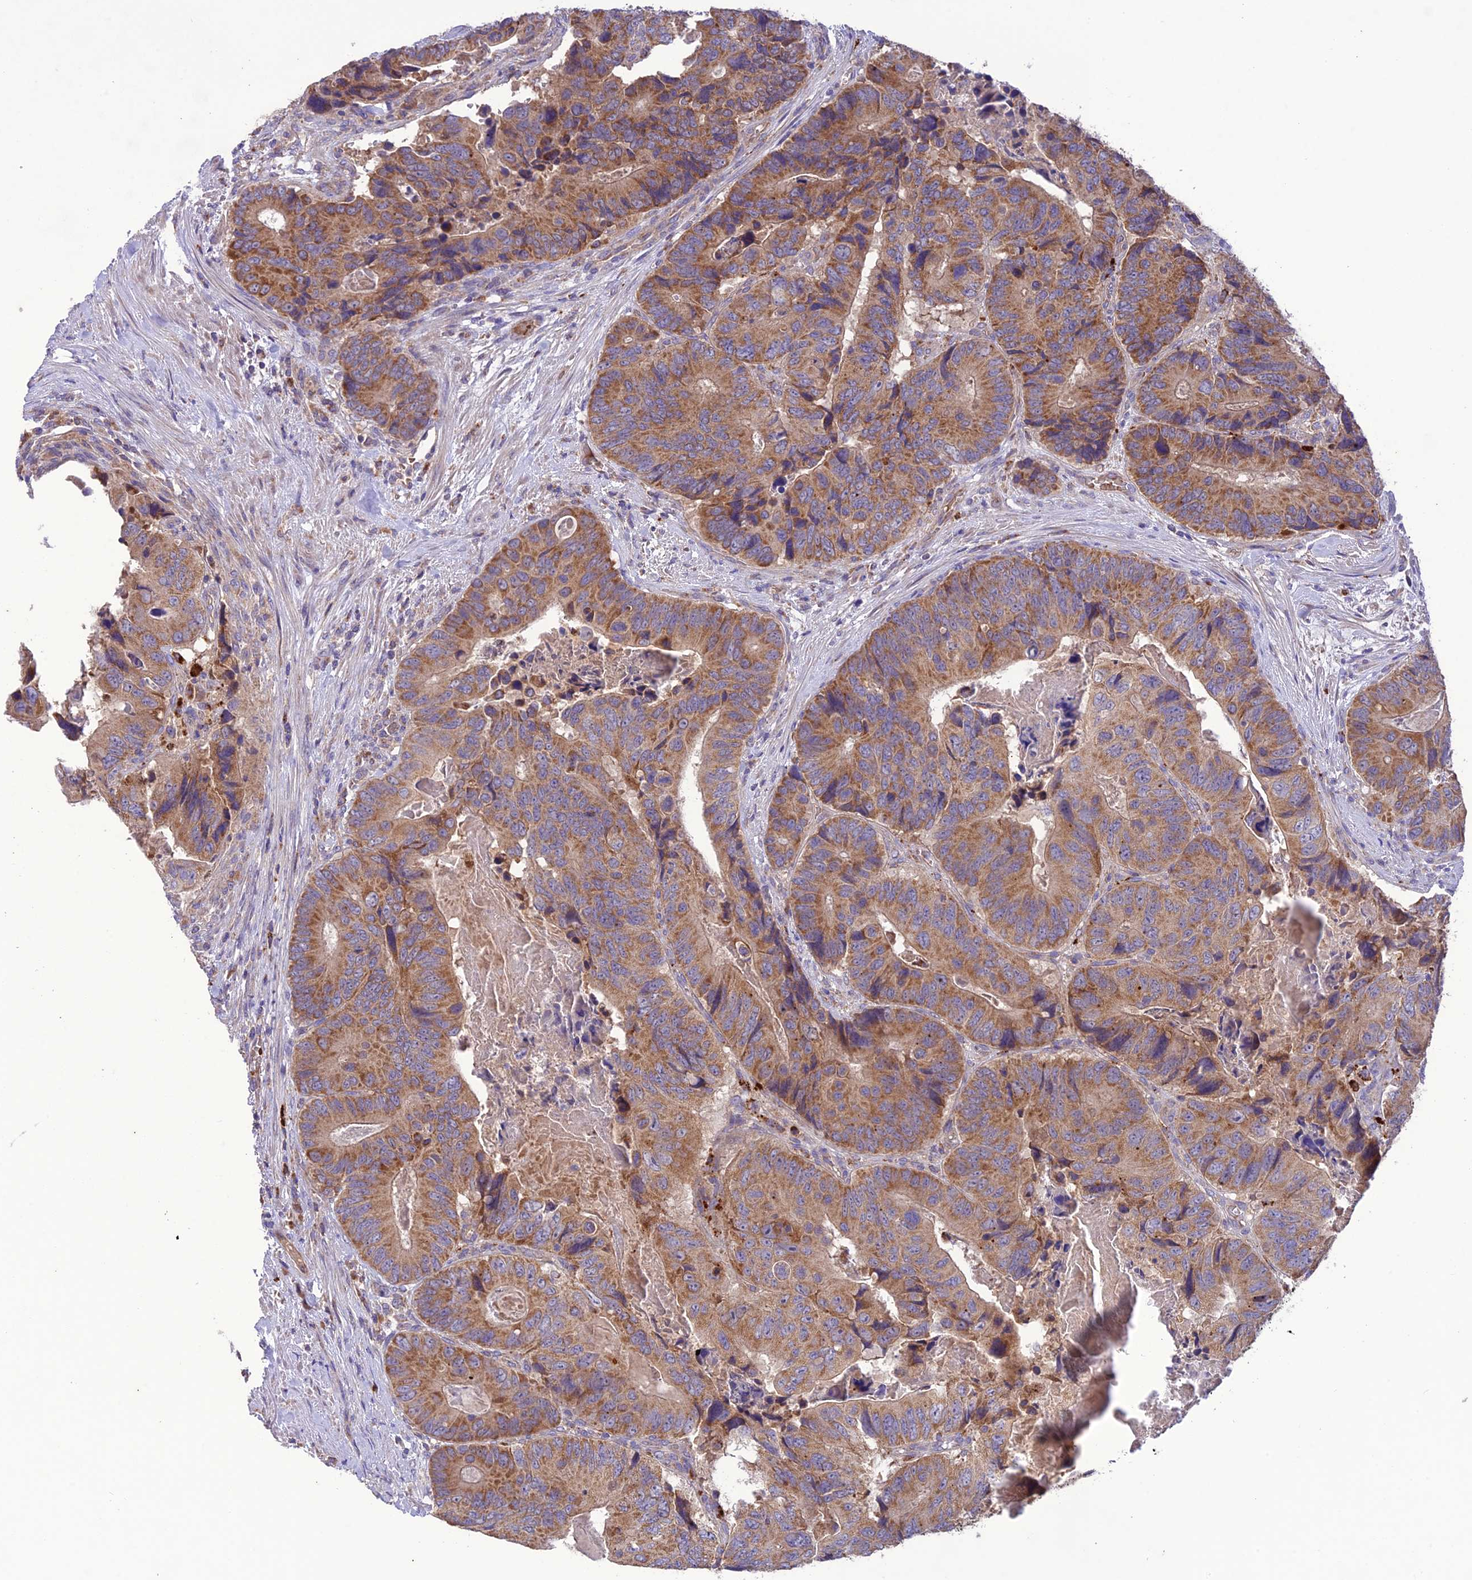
{"staining": {"intensity": "moderate", "quantity": ">75%", "location": "cytoplasmic/membranous"}, "tissue": "colorectal cancer", "cell_type": "Tumor cells", "image_type": "cancer", "snomed": [{"axis": "morphology", "description": "Adenocarcinoma, NOS"}, {"axis": "topography", "description": "Colon"}], "caption": "Moderate cytoplasmic/membranous expression is identified in about >75% of tumor cells in colorectal adenocarcinoma.", "gene": "NDUFAF1", "patient": {"sex": "male", "age": 84}}